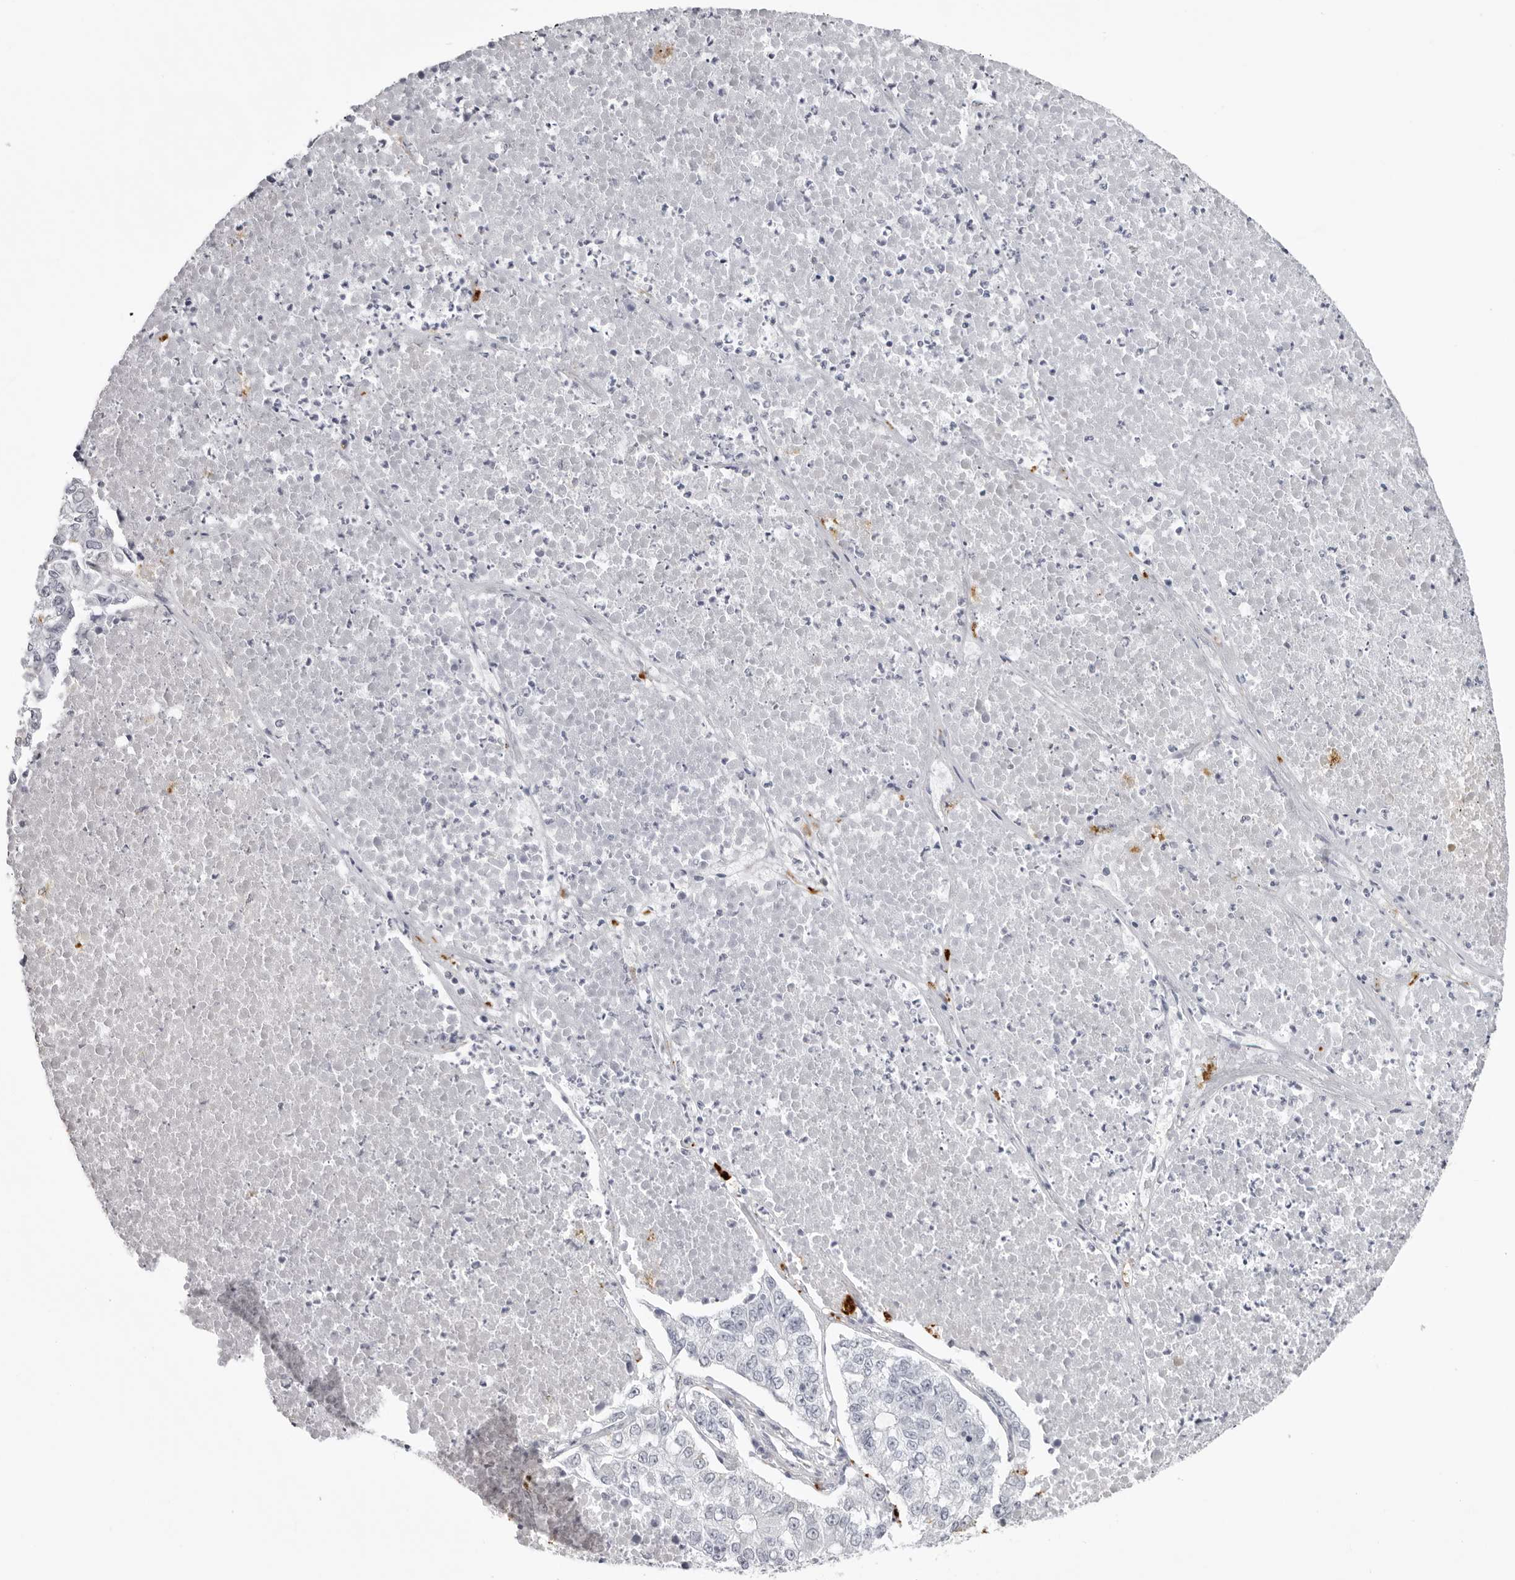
{"staining": {"intensity": "negative", "quantity": "none", "location": "none"}, "tissue": "lung cancer", "cell_type": "Tumor cells", "image_type": "cancer", "snomed": [{"axis": "morphology", "description": "Adenocarcinoma, NOS"}, {"axis": "topography", "description": "Lung"}], "caption": "High magnification brightfield microscopy of lung adenocarcinoma stained with DAB (3,3'-diaminobenzidine) (brown) and counterstained with hematoxylin (blue): tumor cells show no significant staining.", "gene": "IL25", "patient": {"sex": "male", "age": 49}}